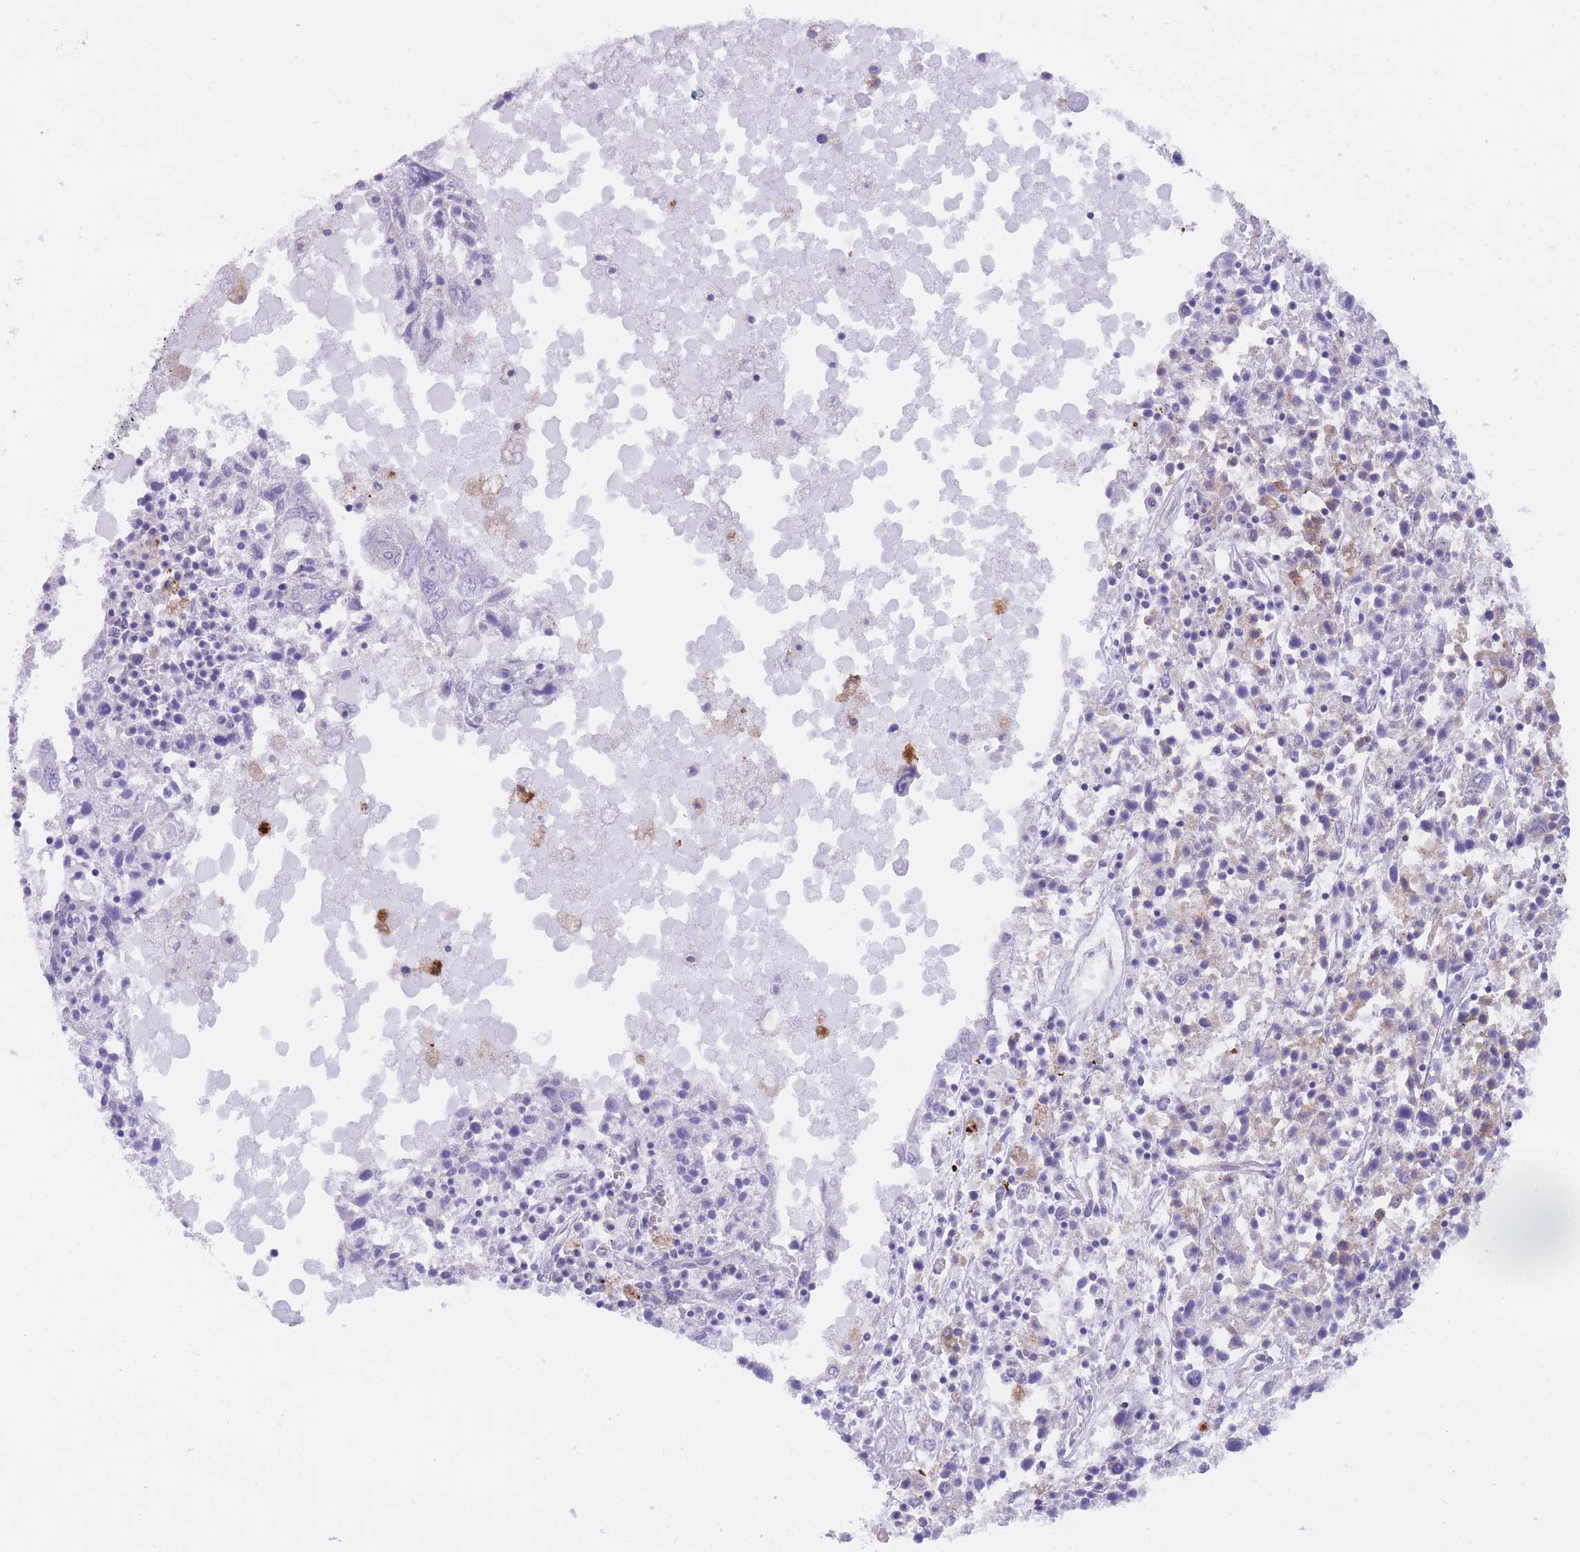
{"staining": {"intensity": "moderate", "quantity": "<25%", "location": "cytoplasmic/membranous"}, "tissue": "ovarian cancer", "cell_type": "Tumor cells", "image_type": "cancer", "snomed": [{"axis": "morphology", "description": "Carcinoma, endometroid"}, {"axis": "topography", "description": "Ovary"}], "caption": "Ovarian endometroid carcinoma tissue demonstrates moderate cytoplasmic/membranous staining in about <25% of tumor cells (IHC, brightfield microscopy, high magnification).", "gene": "QTRT1", "patient": {"sex": "female", "age": 62}}